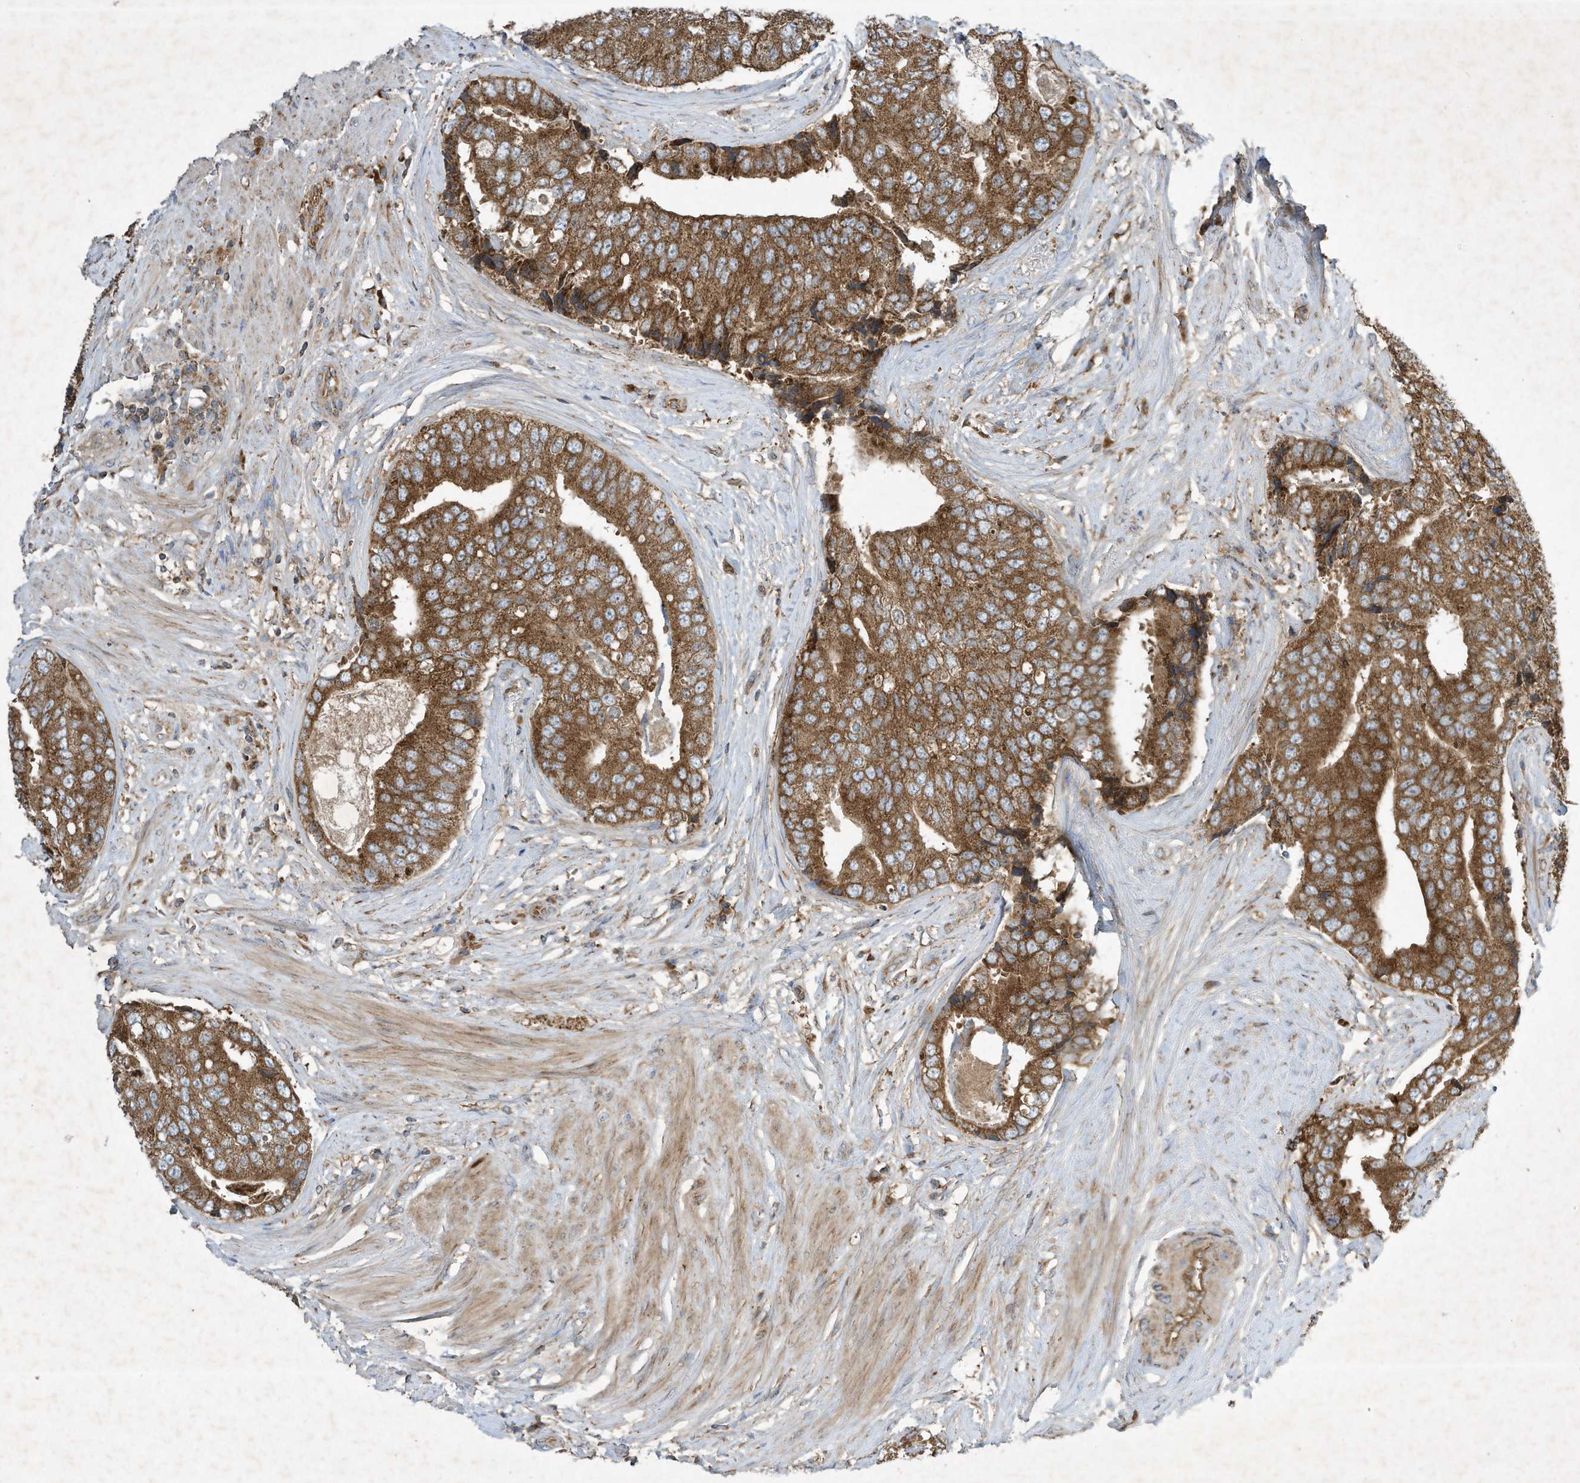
{"staining": {"intensity": "moderate", "quantity": ">75%", "location": "cytoplasmic/membranous"}, "tissue": "prostate cancer", "cell_type": "Tumor cells", "image_type": "cancer", "snomed": [{"axis": "morphology", "description": "Adenocarcinoma, High grade"}, {"axis": "topography", "description": "Prostate"}], "caption": "IHC photomicrograph of prostate cancer stained for a protein (brown), which reveals medium levels of moderate cytoplasmic/membranous positivity in about >75% of tumor cells.", "gene": "SYNJ2", "patient": {"sex": "male", "age": 70}}